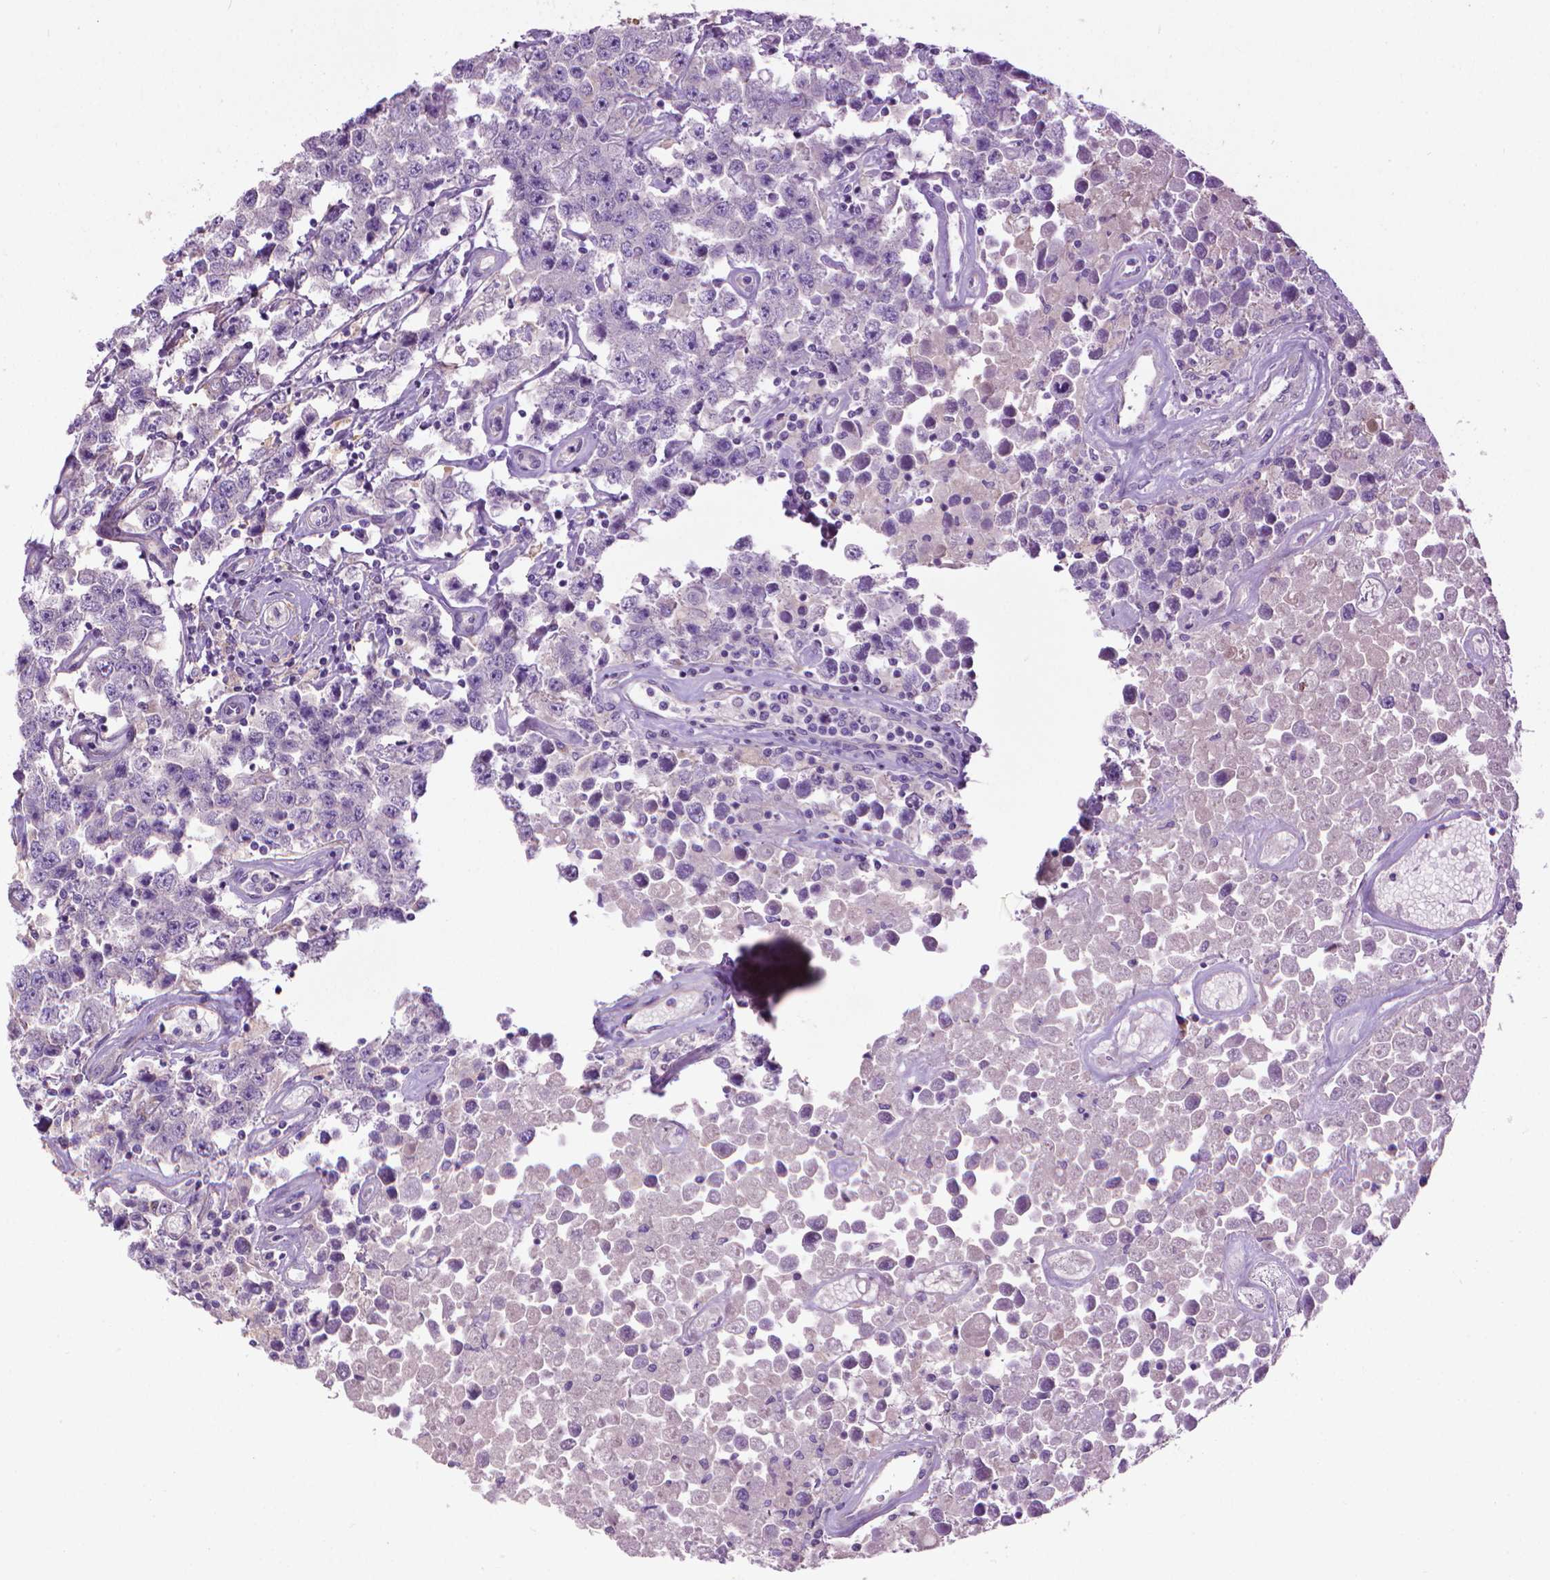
{"staining": {"intensity": "negative", "quantity": "none", "location": "none"}, "tissue": "testis cancer", "cell_type": "Tumor cells", "image_type": "cancer", "snomed": [{"axis": "morphology", "description": "Seminoma, NOS"}, {"axis": "topography", "description": "Testis"}], "caption": "A photomicrograph of testis seminoma stained for a protein demonstrates no brown staining in tumor cells.", "gene": "AQP10", "patient": {"sex": "male", "age": 52}}